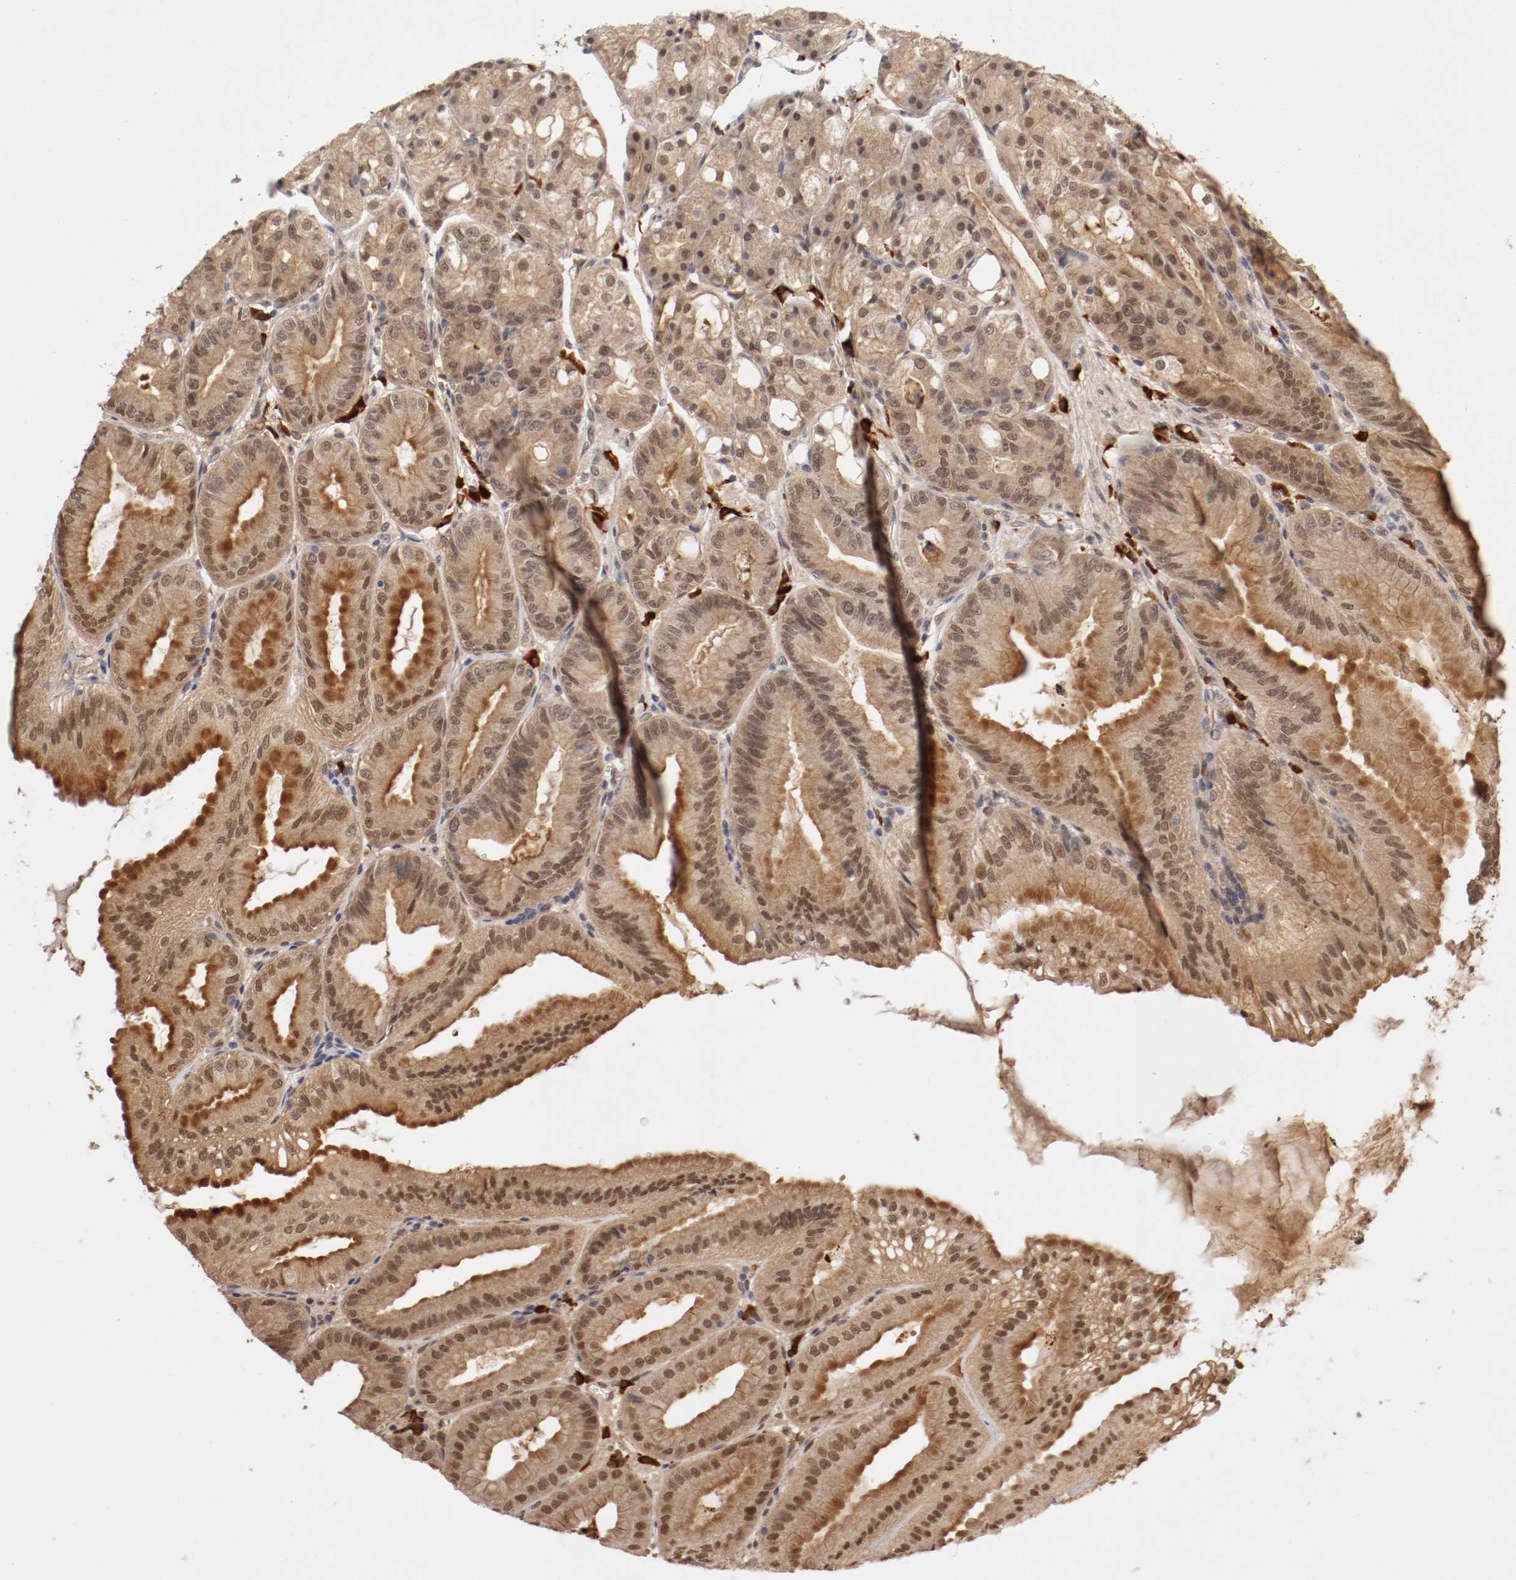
{"staining": {"intensity": "moderate", "quantity": ">75%", "location": "cytoplasmic/membranous,nuclear"}, "tissue": "stomach", "cell_type": "Glandular cells", "image_type": "normal", "snomed": [{"axis": "morphology", "description": "Normal tissue, NOS"}, {"axis": "topography", "description": "Stomach, lower"}], "caption": "Human stomach stained with a protein marker exhibits moderate staining in glandular cells.", "gene": "DNMT3B", "patient": {"sex": "male", "age": 71}}